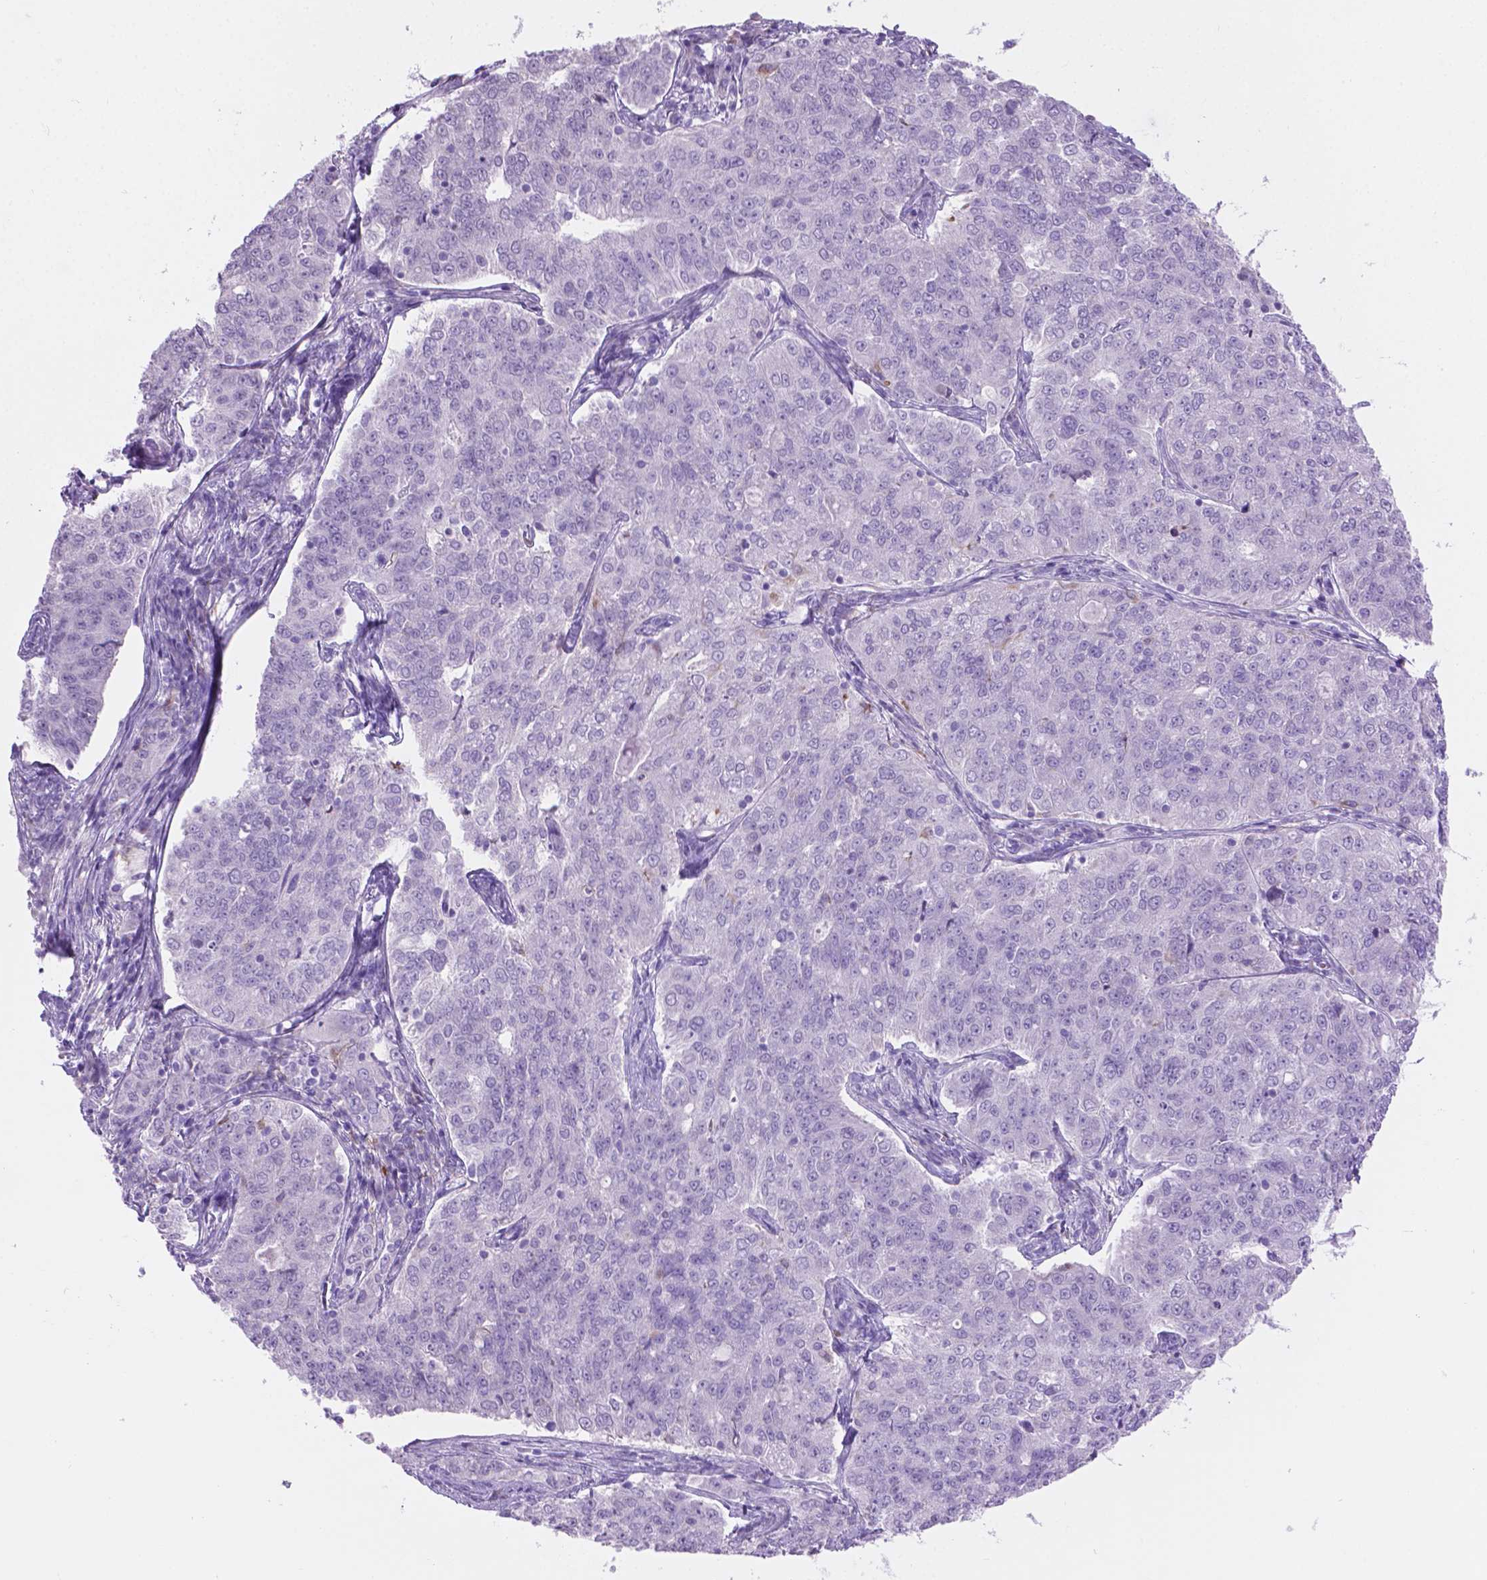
{"staining": {"intensity": "negative", "quantity": "none", "location": "none"}, "tissue": "endometrial cancer", "cell_type": "Tumor cells", "image_type": "cancer", "snomed": [{"axis": "morphology", "description": "Adenocarcinoma, NOS"}, {"axis": "topography", "description": "Endometrium"}], "caption": "Protein analysis of endometrial adenocarcinoma reveals no significant staining in tumor cells.", "gene": "GRIN2B", "patient": {"sex": "female", "age": 43}}